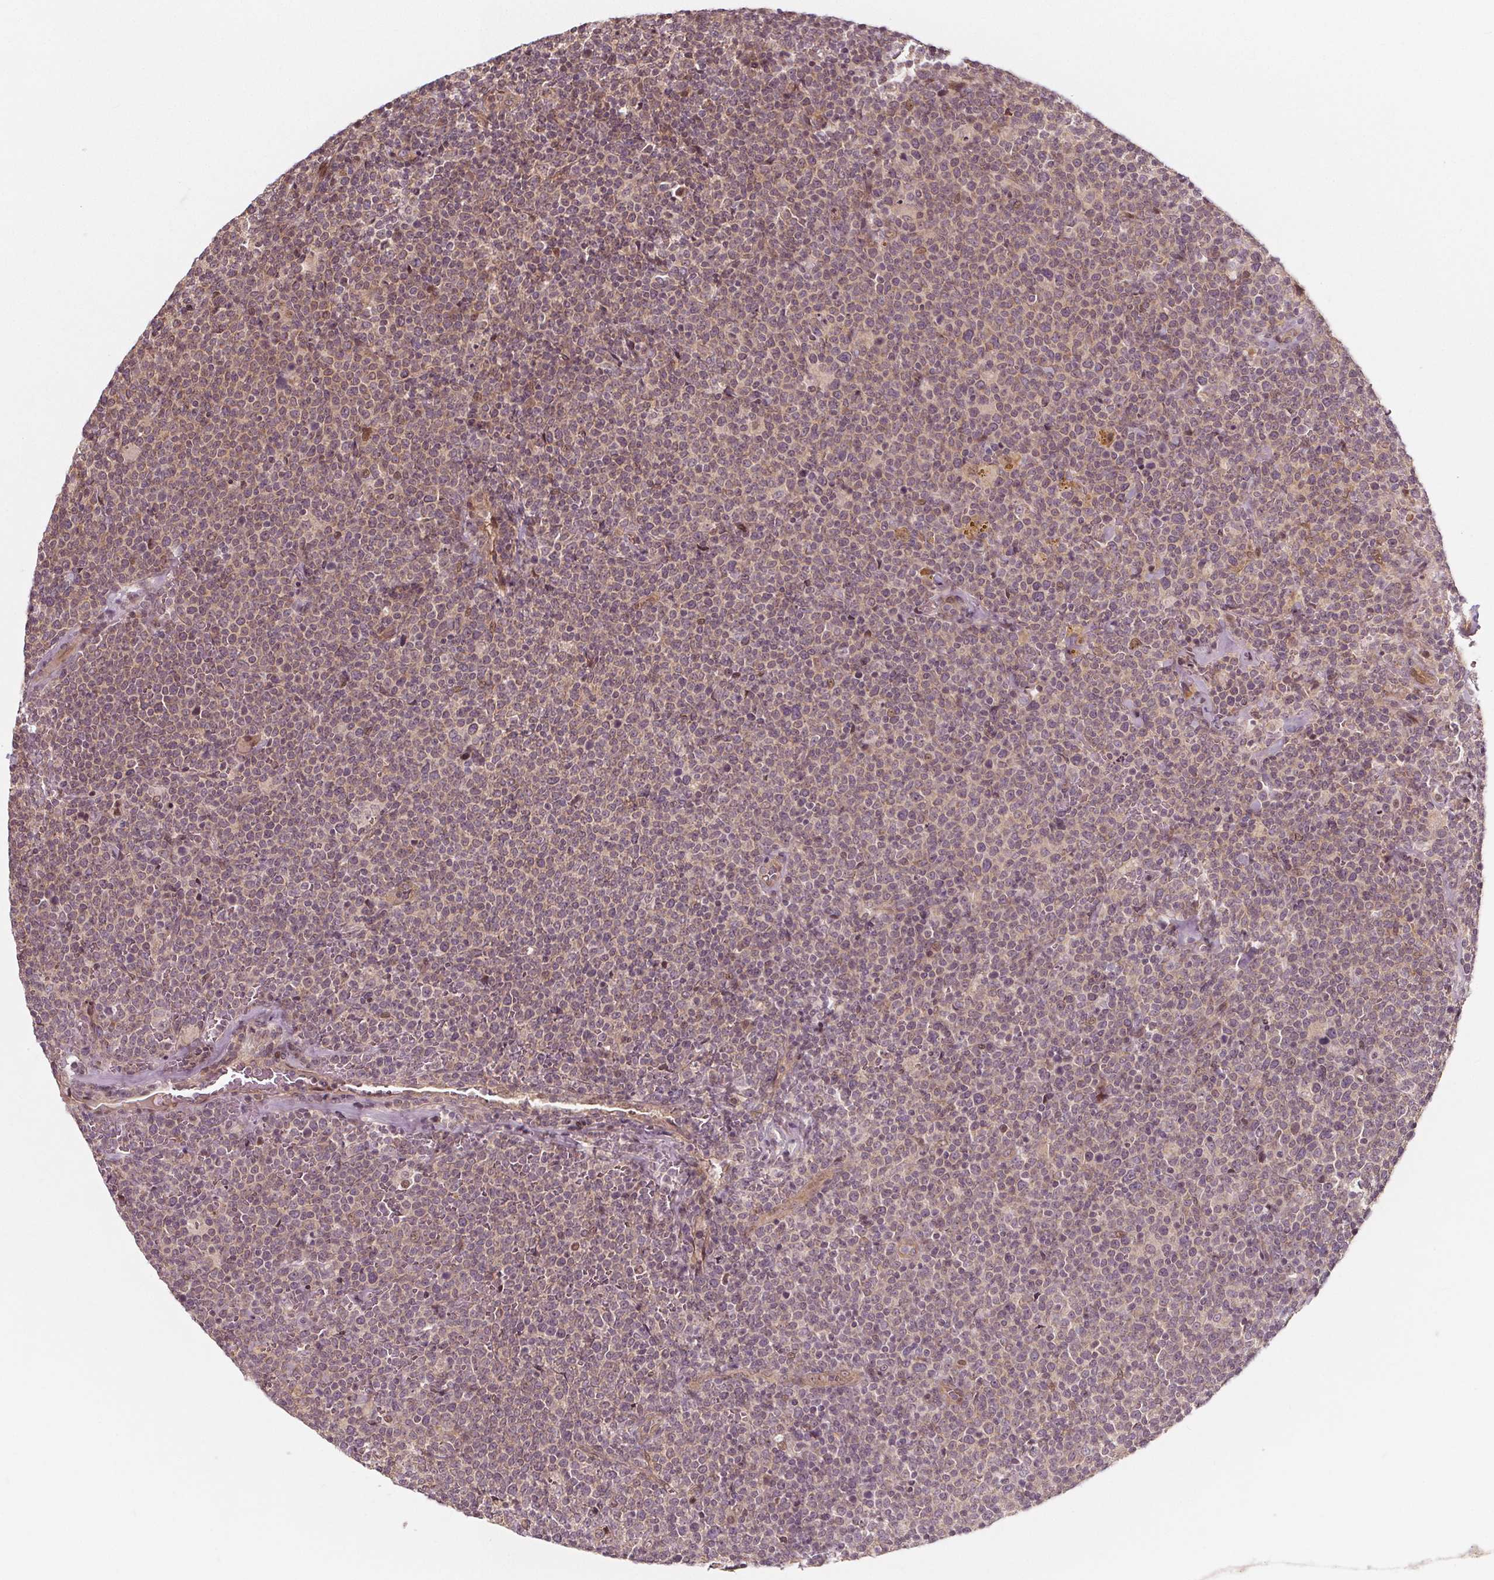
{"staining": {"intensity": "weak", "quantity": "25%-75%", "location": "cytoplasmic/membranous,nuclear"}, "tissue": "lymphoma", "cell_type": "Tumor cells", "image_type": "cancer", "snomed": [{"axis": "morphology", "description": "Malignant lymphoma, non-Hodgkin's type, High grade"}, {"axis": "topography", "description": "Lymph node"}], "caption": "Lymphoma was stained to show a protein in brown. There is low levels of weak cytoplasmic/membranous and nuclear staining in approximately 25%-75% of tumor cells.", "gene": "AKT1S1", "patient": {"sex": "male", "age": 61}}